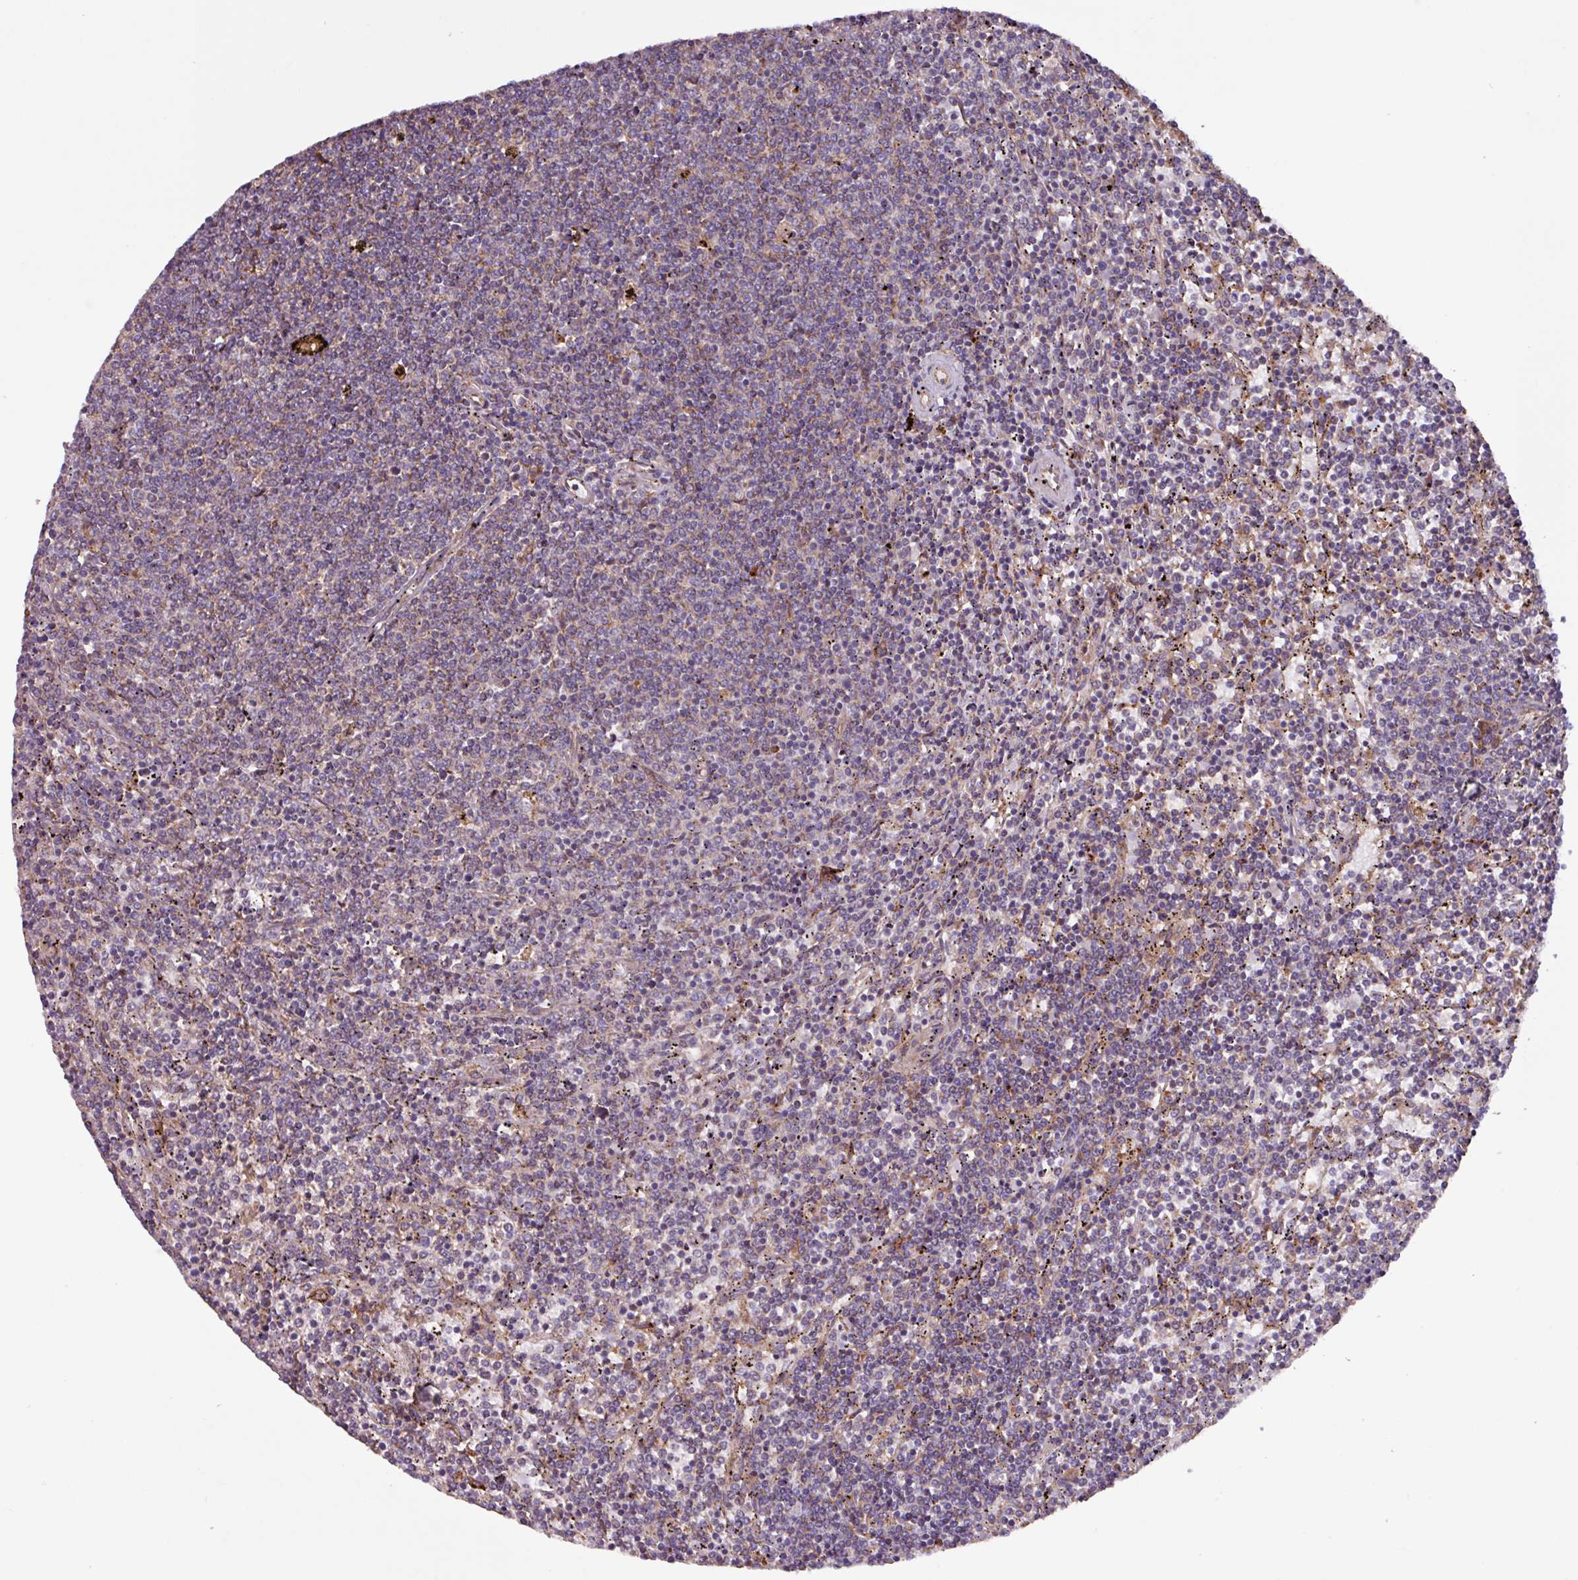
{"staining": {"intensity": "weak", "quantity": "<25%", "location": "cytoplasmic/membranous"}, "tissue": "lymphoma", "cell_type": "Tumor cells", "image_type": "cancer", "snomed": [{"axis": "morphology", "description": "Malignant lymphoma, non-Hodgkin's type, Low grade"}, {"axis": "topography", "description": "Spleen"}], "caption": "Tumor cells show no significant protein positivity in malignant lymphoma, non-Hodgkin's type (low-grade).", "gene": "PTPRQ", "patient": {"sex": "female", "age": 50}}